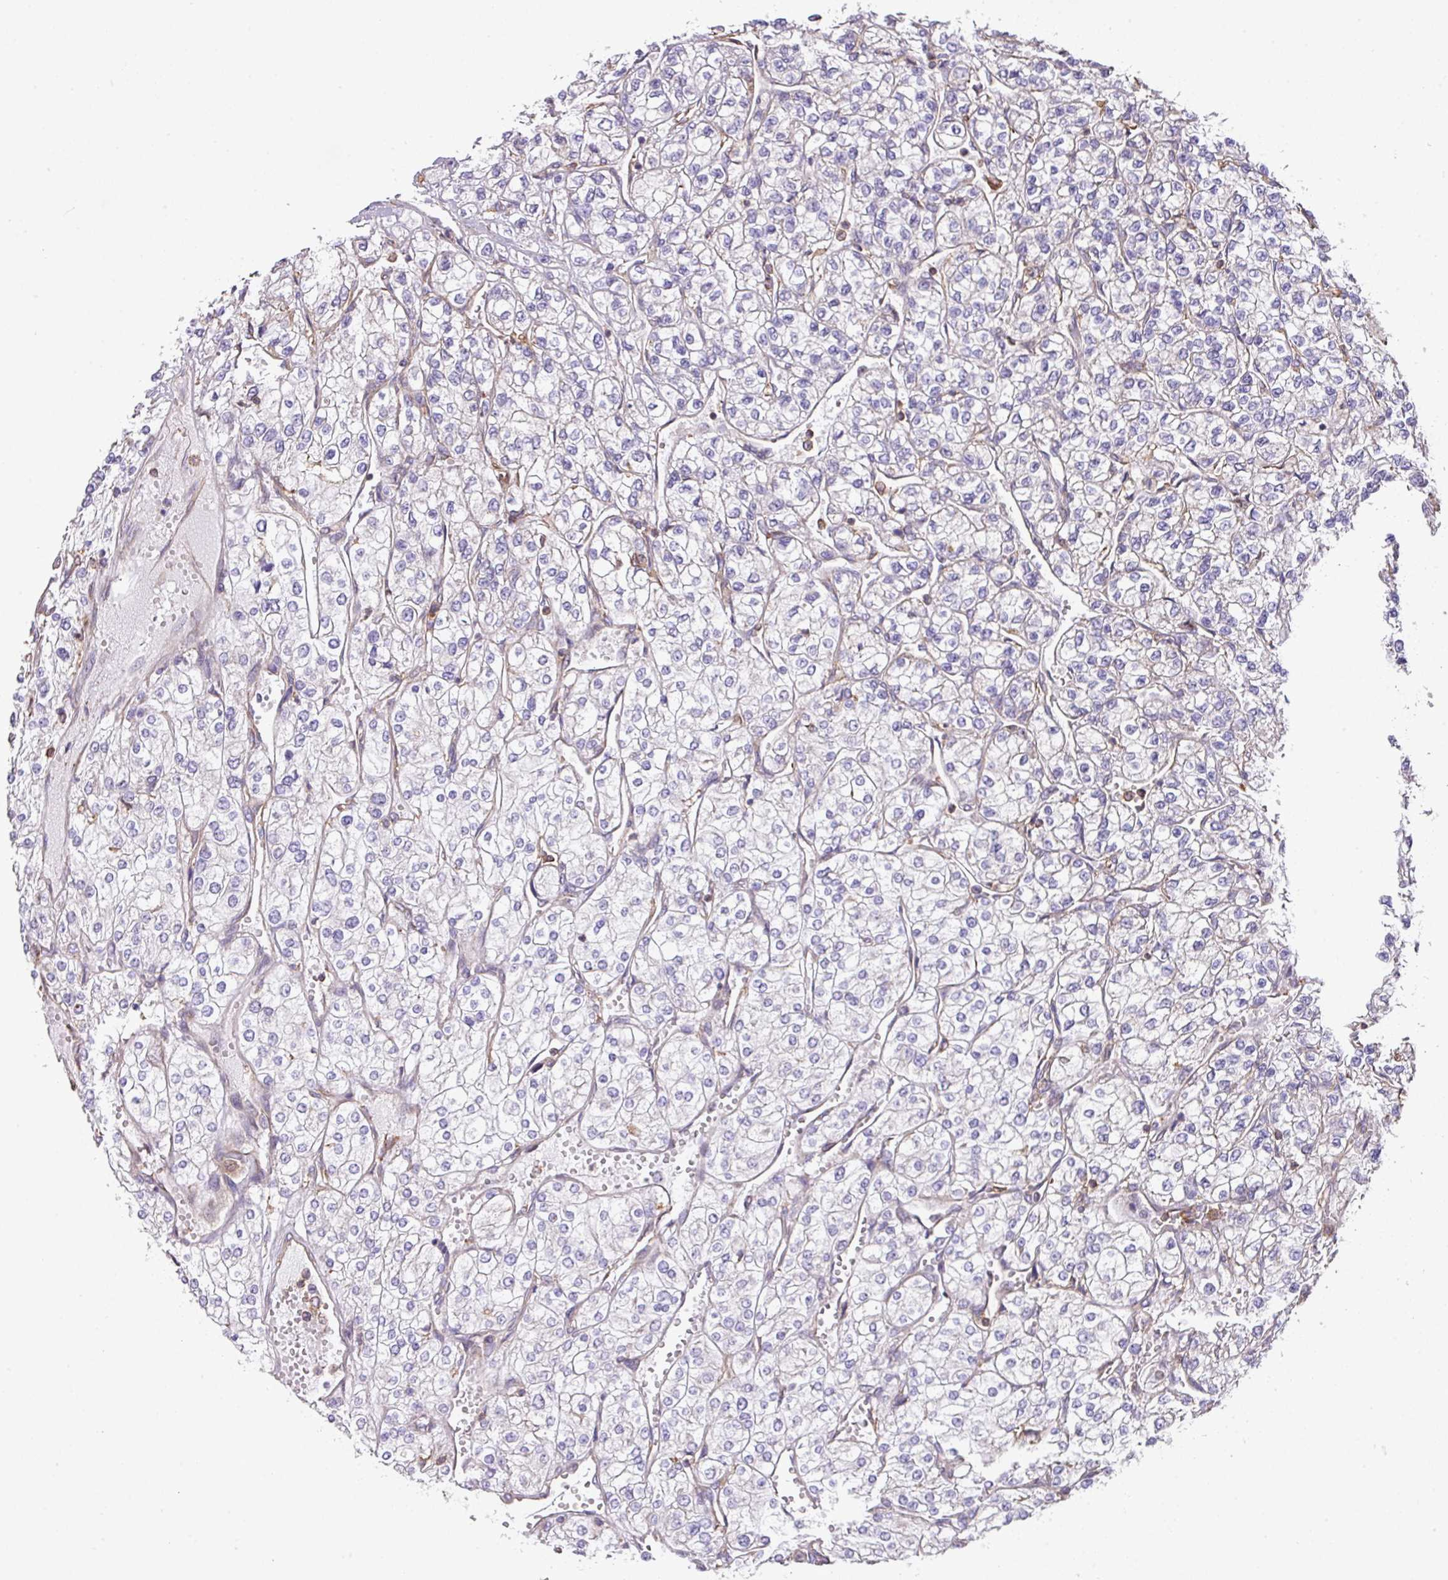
{"staining": {"intensity": "negative", "quantity": "none", "location": "none"}, "tissue": "renal cancer", "cell_type": "Tumor cells", "image_type": "cancer", "snomed": [{"axis": "morphology", "description": "Adenocarcinoma, NOS"}, {"axis": "topography", "description": "Kidney"}], "caption": "A micrograph of human renal adenocarcinoma is negative for staining in tumor cells.", "gene": "LRRC41", "patient": {"sex": "male", "age": 80}}